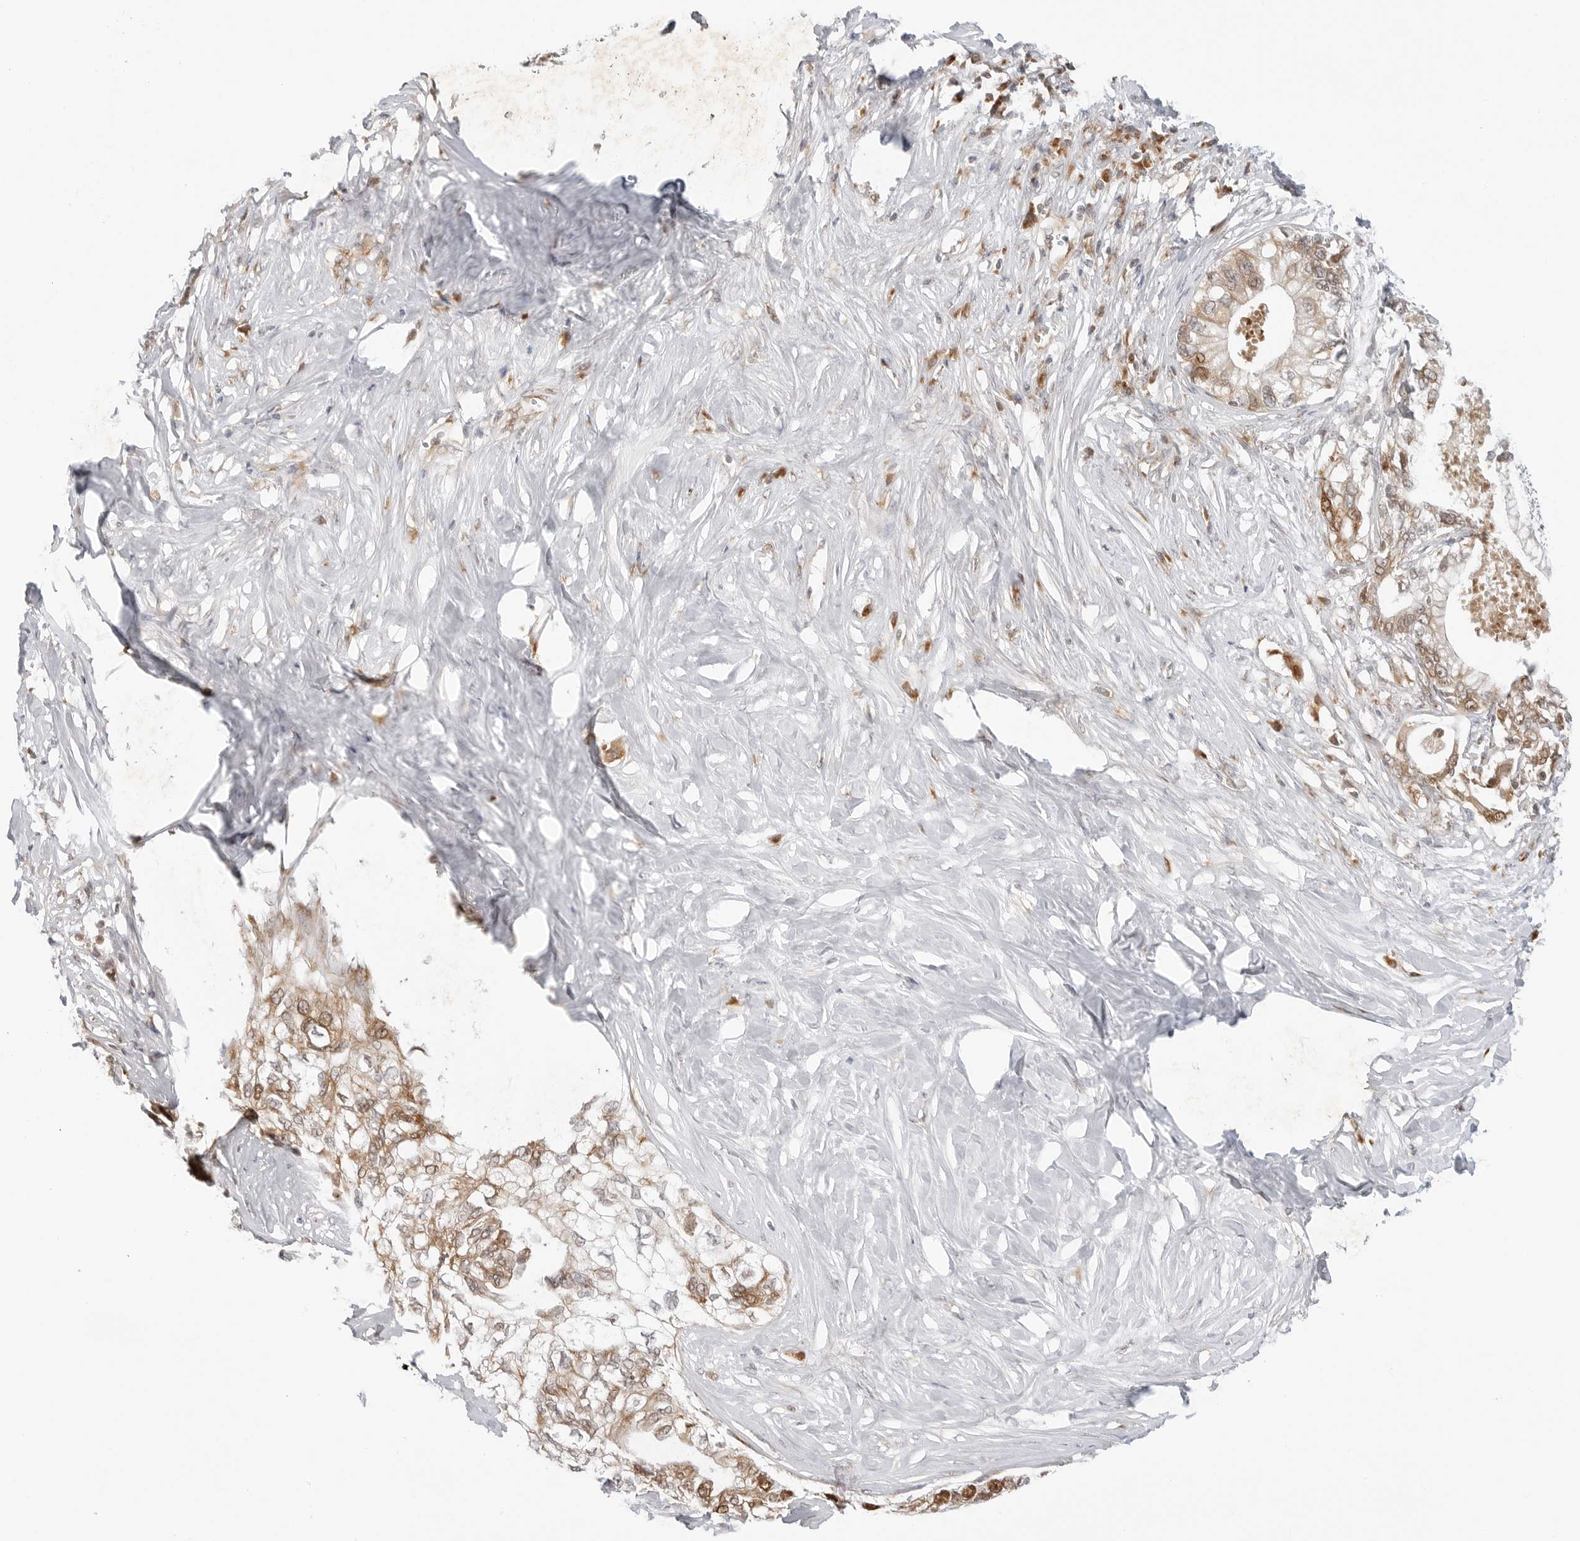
{"staining": {"intensity": "moderate", "quantity": ">75%", "location": "cytoplasmic/membranous,nuclear"}, "tissue": "pancreatic cancer", "cell_type": "Tumor cells", "image_type": "cancer", "snomed": [{"axis": "morphology", "description": "Normal tissue, NOS"}, {"axis": "morphology", "description": "Adenocarcinoma, NOS"}, {"axis": "topography", "description": "Pancreas"}, {"axis": "topography", "description": "Peripheral nerve tissue"}], "caption": "IHC (DAB) staining of human pancreatic adenocarcinoma shows moderate cytoplasmic/membranous and nuclear protein expression in about >75% of tumor cells. (DAB IHC, brown staining for protein, blue staining for nuclei).", "gene": "TIPRL", "patient": {"sex": "male", "age": 59}}